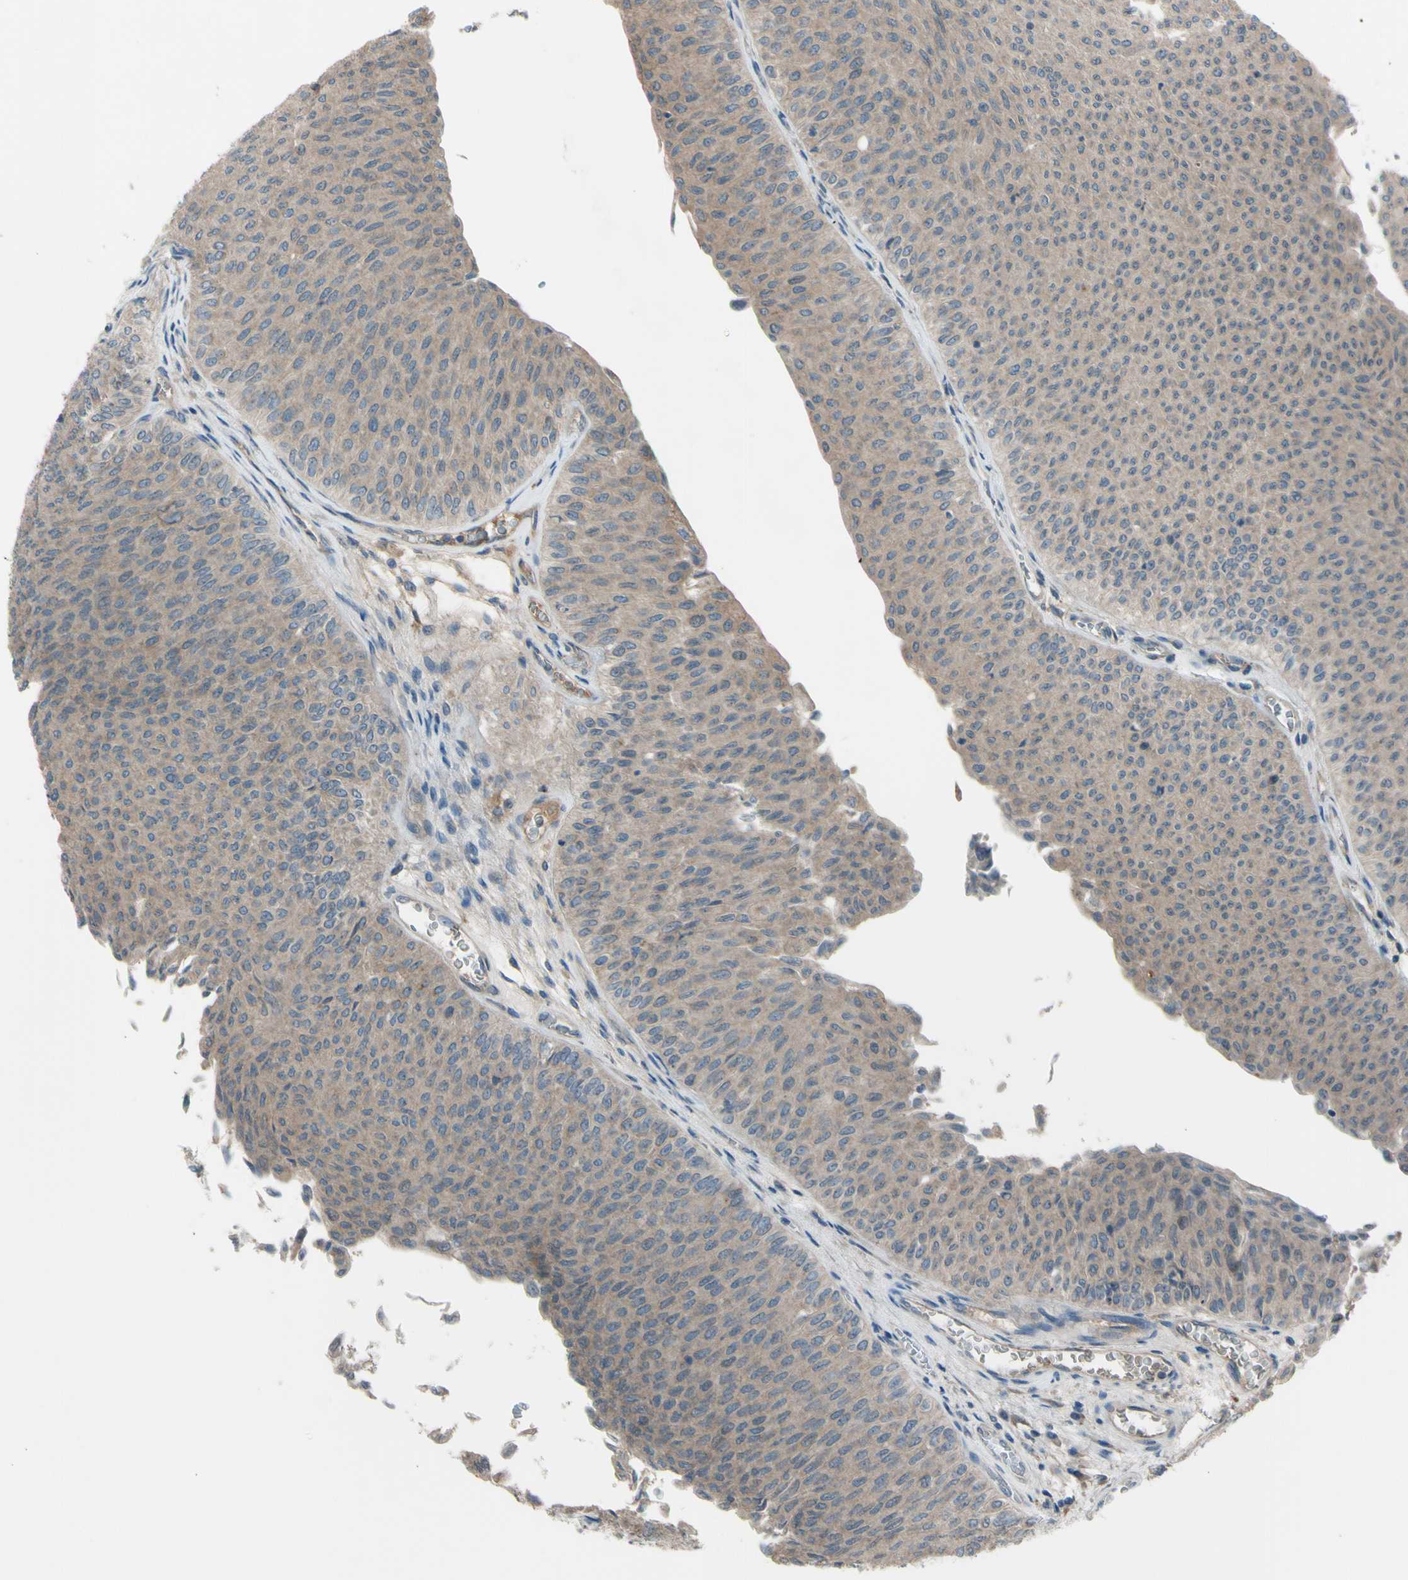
{"staining": {"intensity": "weak", "quantity": ">75%", "location": "cytoplasmic/membranous"}, "tissue": "urothelial cancer", "cell_type": "Tumor cells", "image_type": "cancer", "snomed": [{"axis": "morphology", "description": "Urothelial carcinoma, Low grade"}, {"axis": "topography", "description": "Urinary bladder"}], "caption": "Human urothelial carcinoma (low-grade) stained with a brown dye reveals weak cytoplasmic/membranous positive expression in approximately >75% of tumor cells.", "gene": "AFP", "patient": {"sex": "male", "age": 78}}